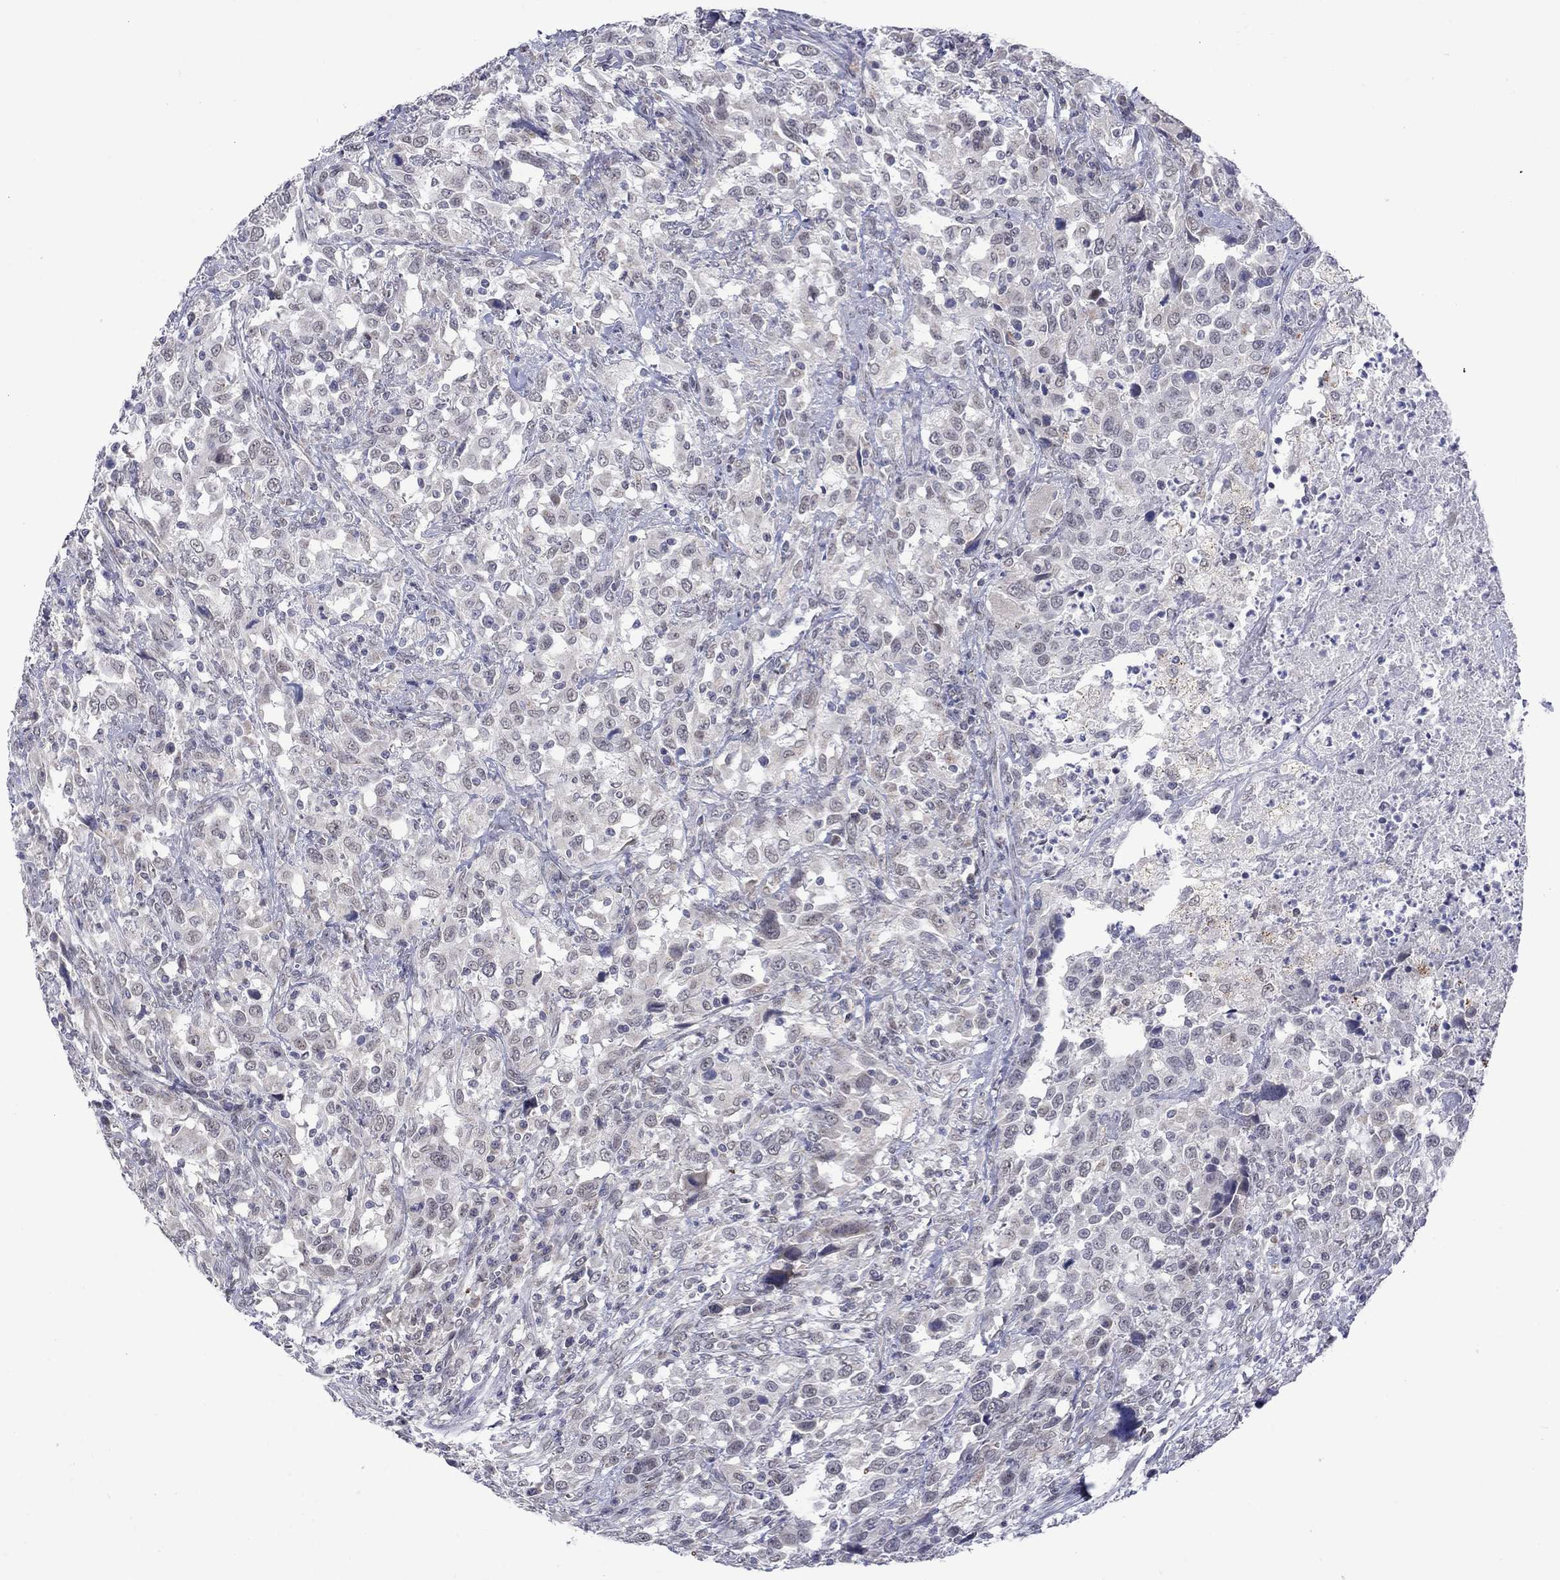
{"staining": {"intensity": "negative", "quantity": "none", "location": "none"}, "tissue": "urothelial cancer", "cell_type": "Tumor cells", "image_type": "cancer", "snomed": [{"axis": "morphology", "description": "Urothelial carcinoma, NOS"}, {"axis": "morphology", "description": "Urothelial carcinoma, High grade"}, {"axis": "topography", "description": "Urinary bladder"}], "caption": "This is an immunohistochemistry image of transitional cell carcinoma. There is no staining in tumor cells.", "gene": "KCNJ16", "patient": {"sex": "female", "age": 64}}